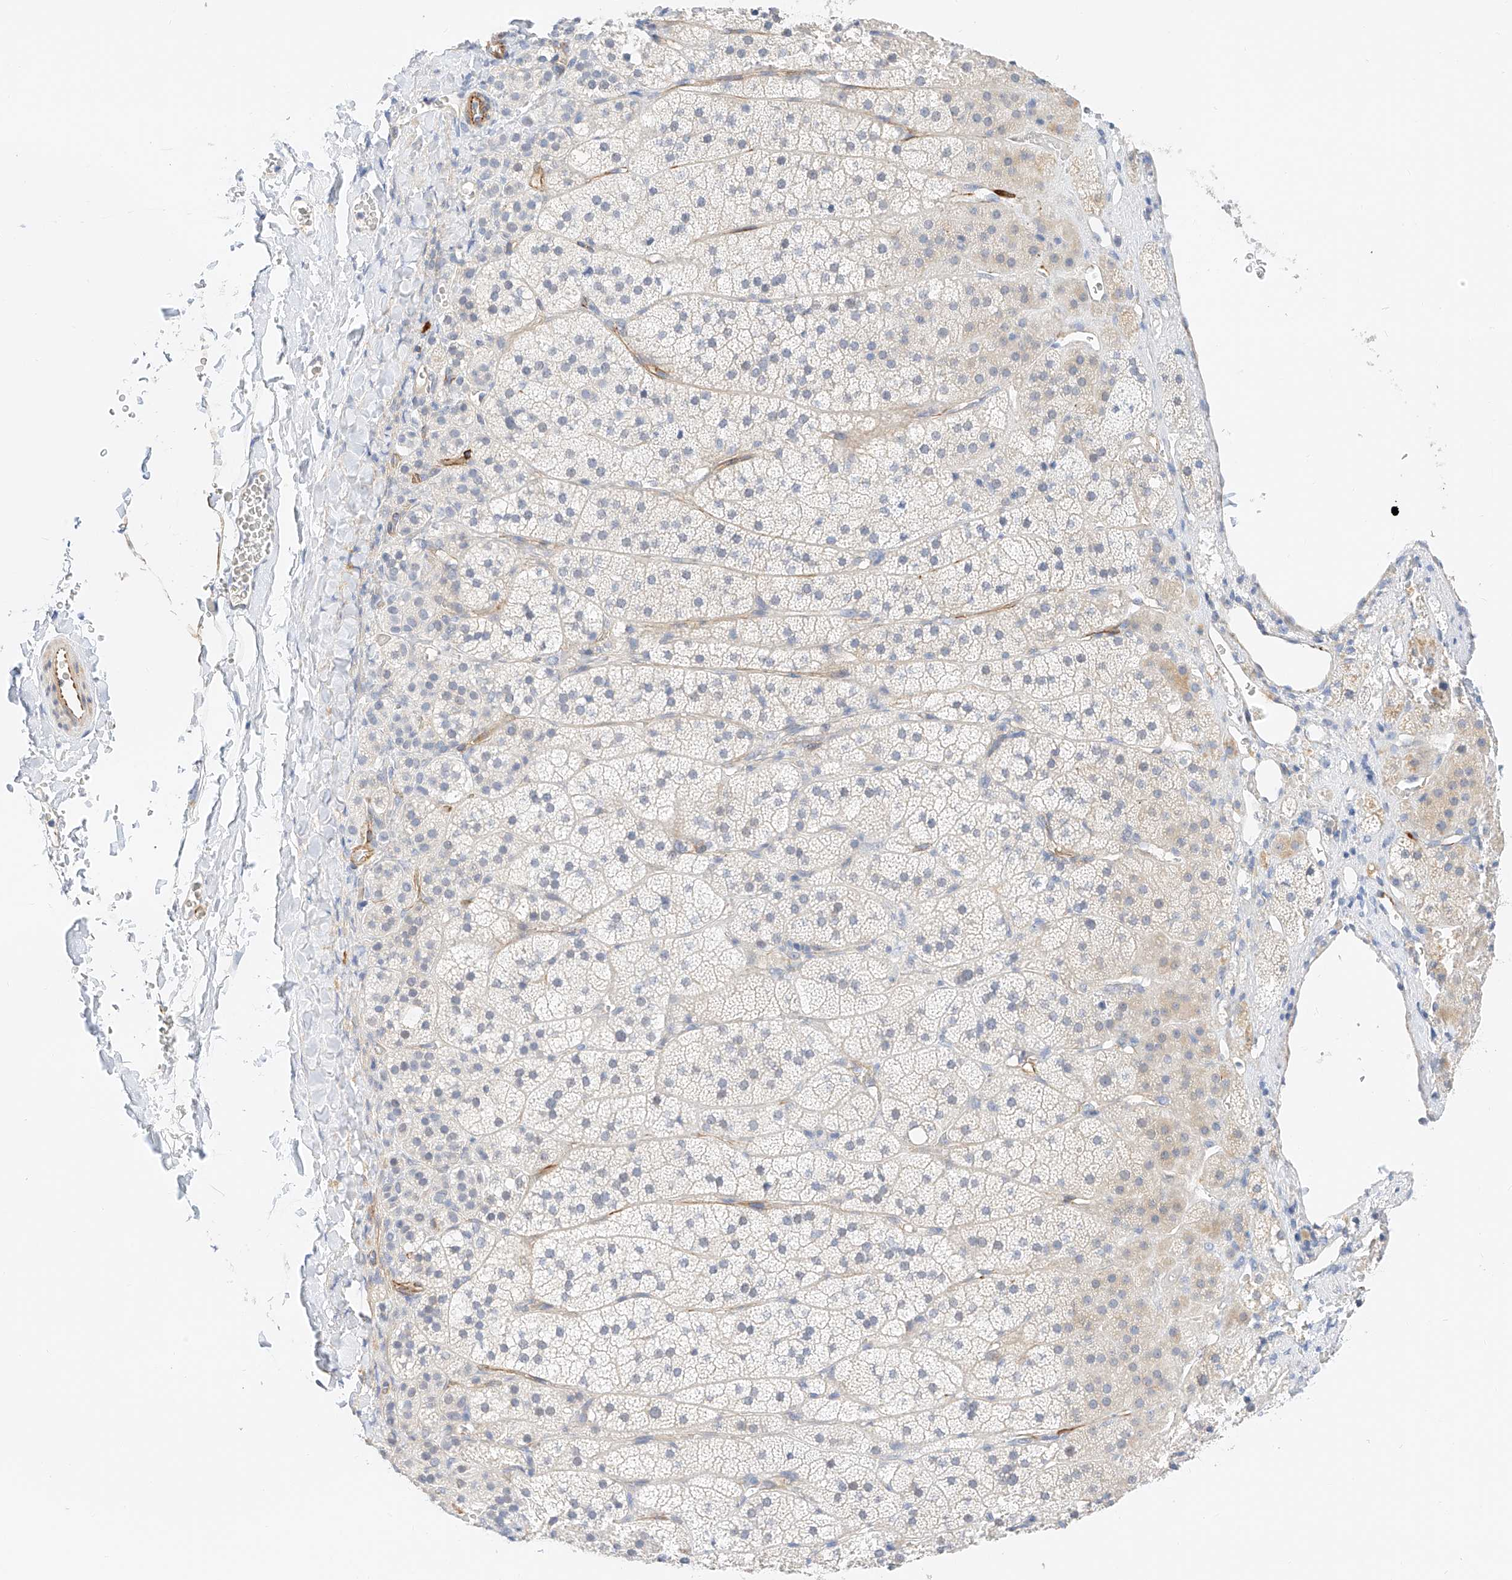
{"staining": {"intensity": "negative", "quantity": "none", "location": "none"}, "tissue": "adrenal gland", "cell_type": "Glandular cells", "image_type": "normal", "snomed": [{"axis": "morphology", "description": "Normal tissue, NOS"}, {"axis": "topography", "description": "Adrenal gland"}], "caption": "A high-resolution histopathology image shows immunohistochemistry (IHC) staining of unremarkable adrenal gland, which exhibits no significant staining in glandular cells. Nuclei are stained in blue.", "gene": "CDCP2", "patient": {"sex": "female", "age": 44}}